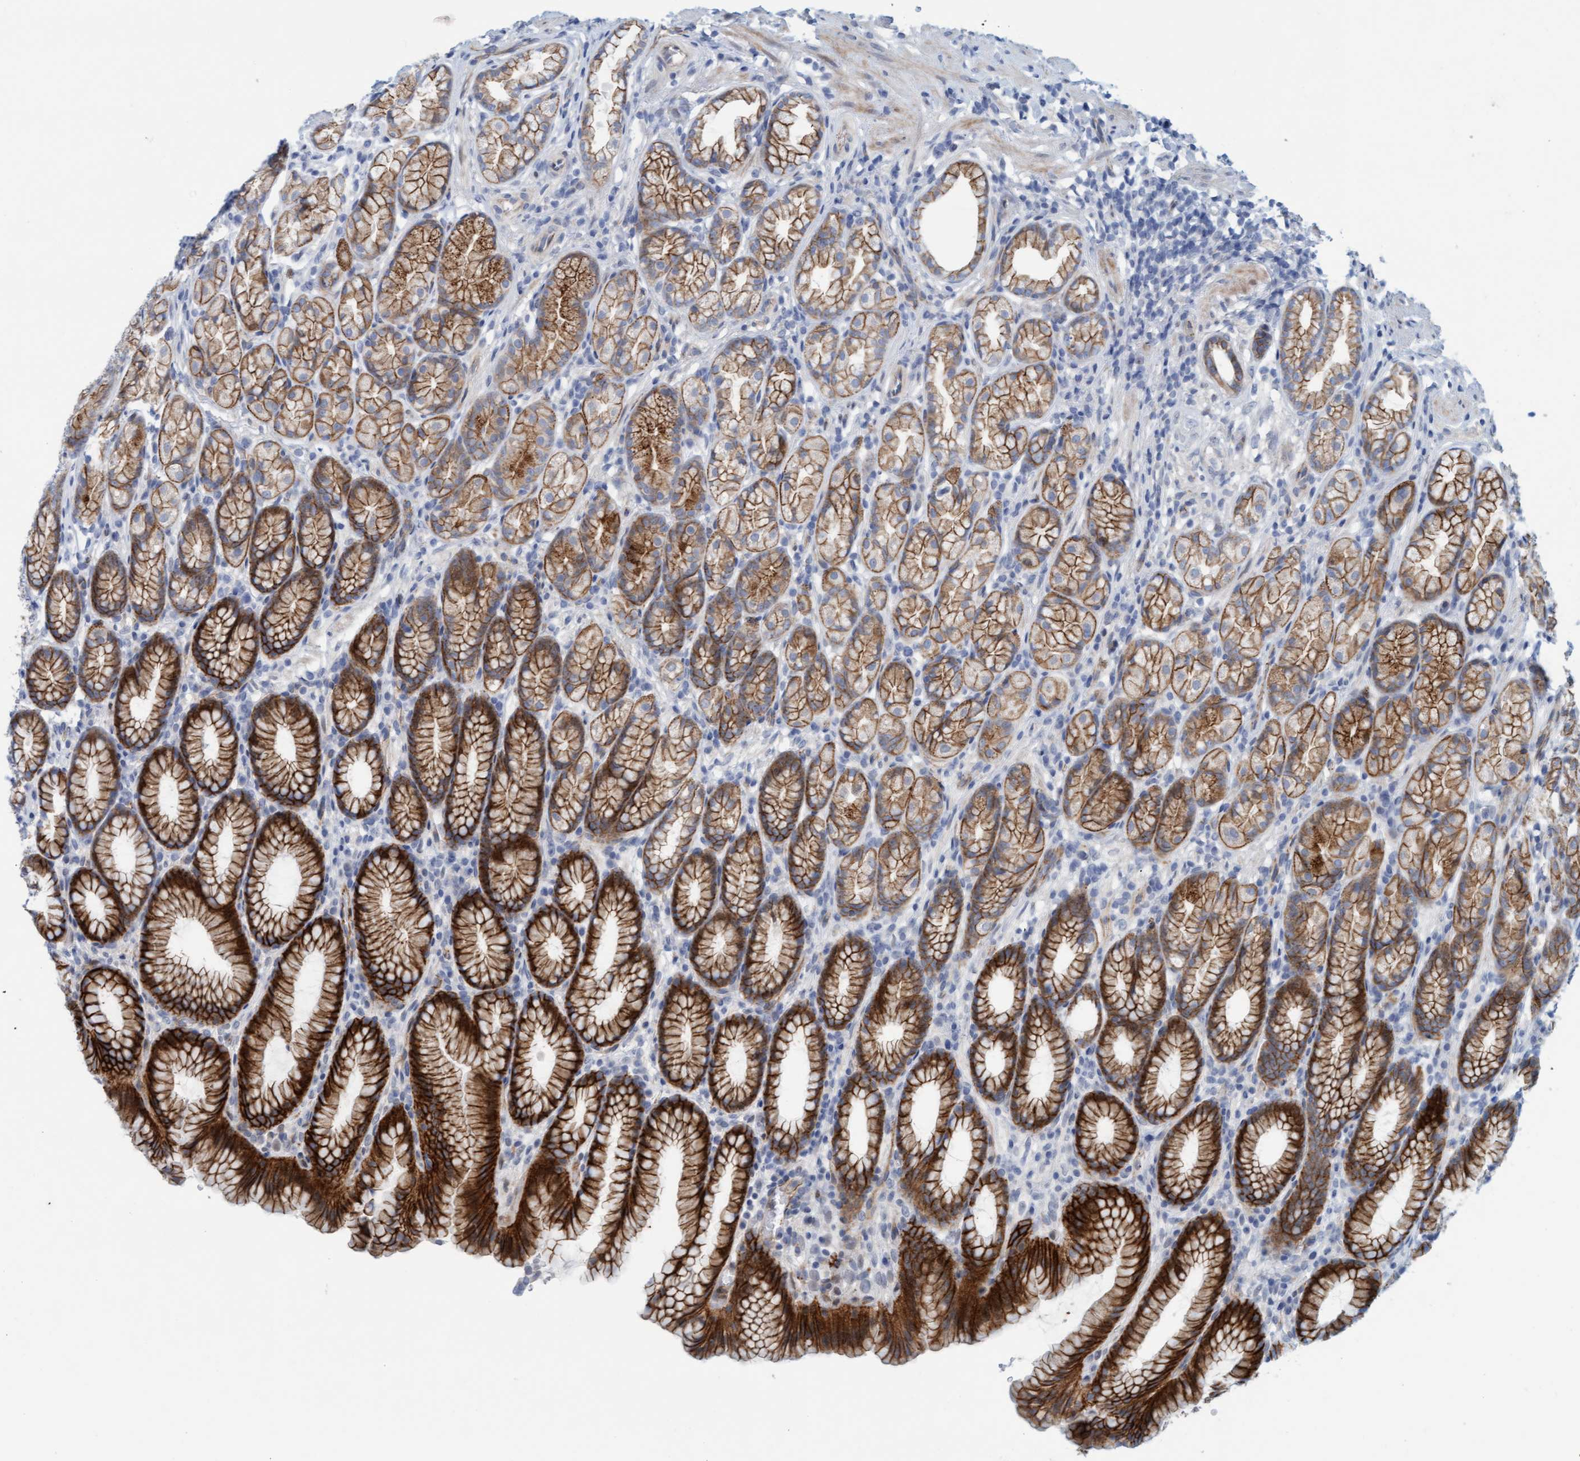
{"staining": {"intensity": "strong", "quantity": "25%-75%", "location": "cytoplasmic/membranous"}, "tissue": "stomach", "cell_type": "Glandular cells", "image_type": "normal", "snomed": [{"axis": "morphology", "description": "Normal tissue, NOS"}, {"axis": "topography", "description": "Stomach"}], "caption": "IHC staining of normal stomach, which shows high levels of strong cytoplasmic/membranous positivity in approximately 25%-75% of glandular cells indicating strong cytoplasmic/membranous protein expression. The staining was performed using DAB (brown) for protein detection and nuclei were counterstained in hematoxylin (blue).", "gene": "KRBA2", "patient": {"sex": "male", "age": 42}}